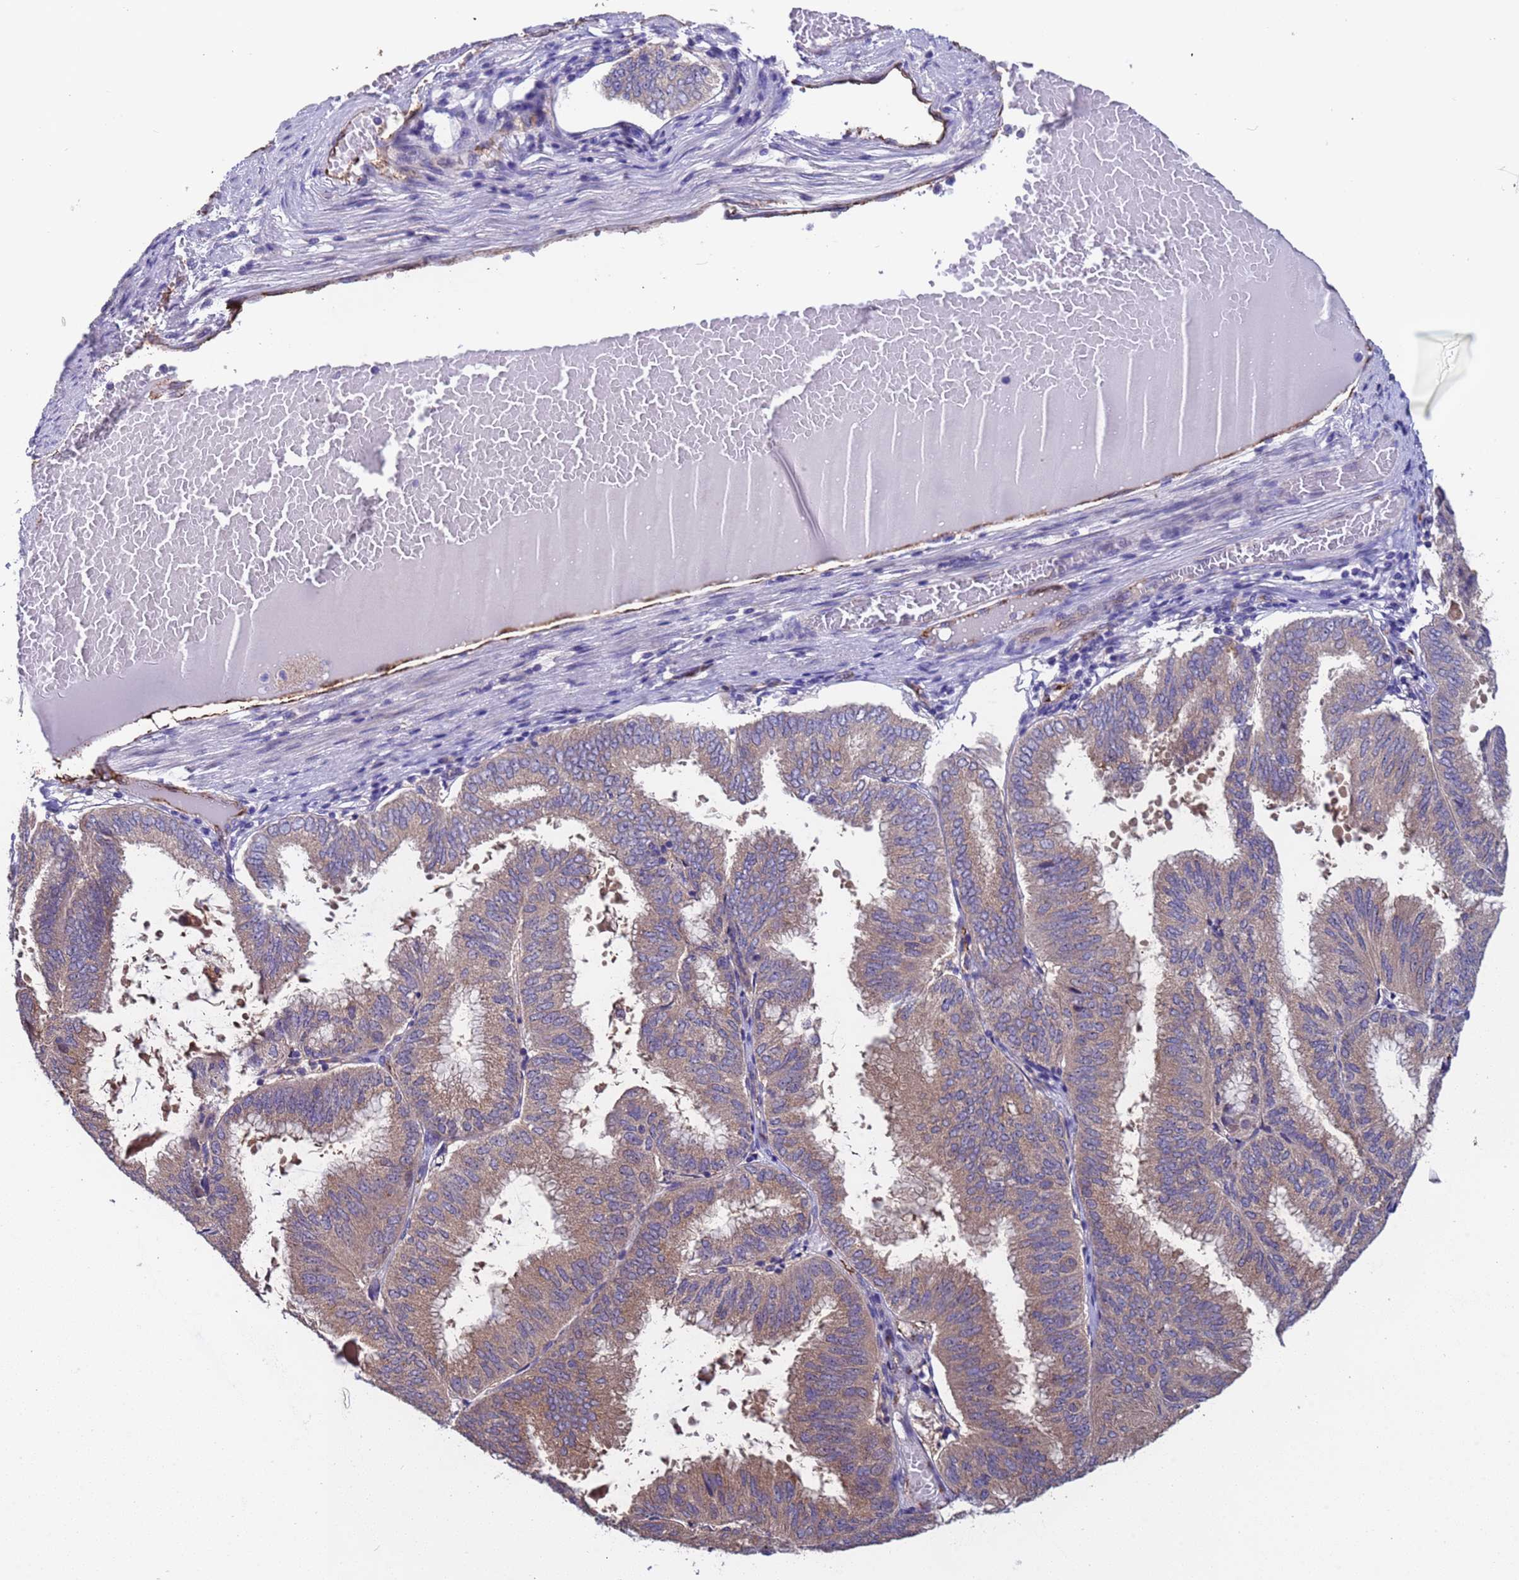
{"staining": {"intensity": "moderate", "quantity": "25%-75%", "location": "cytoplasmic/membranous,nuclear"}, "tissue": "endometrial cancer", "cell_type": "Tumor cells", "image_type": "cancer", "snomed": [{"axis": "morphology", "description": "Adenocarcinoma, NOS"}, {"axis": "topography", "description": "Endometrium"}], "caption": "Immunohistochemical staining of human endometrial cancer displays medium levels of moderate cytoplasmic/membranous and nuclear protein staining in about 25%-75% of tumor cells. (Brightfield microscopy of DAB IHC at high magnification).", "gene": "ZNF248", "patient": {"sex": "female", "age": 49}}